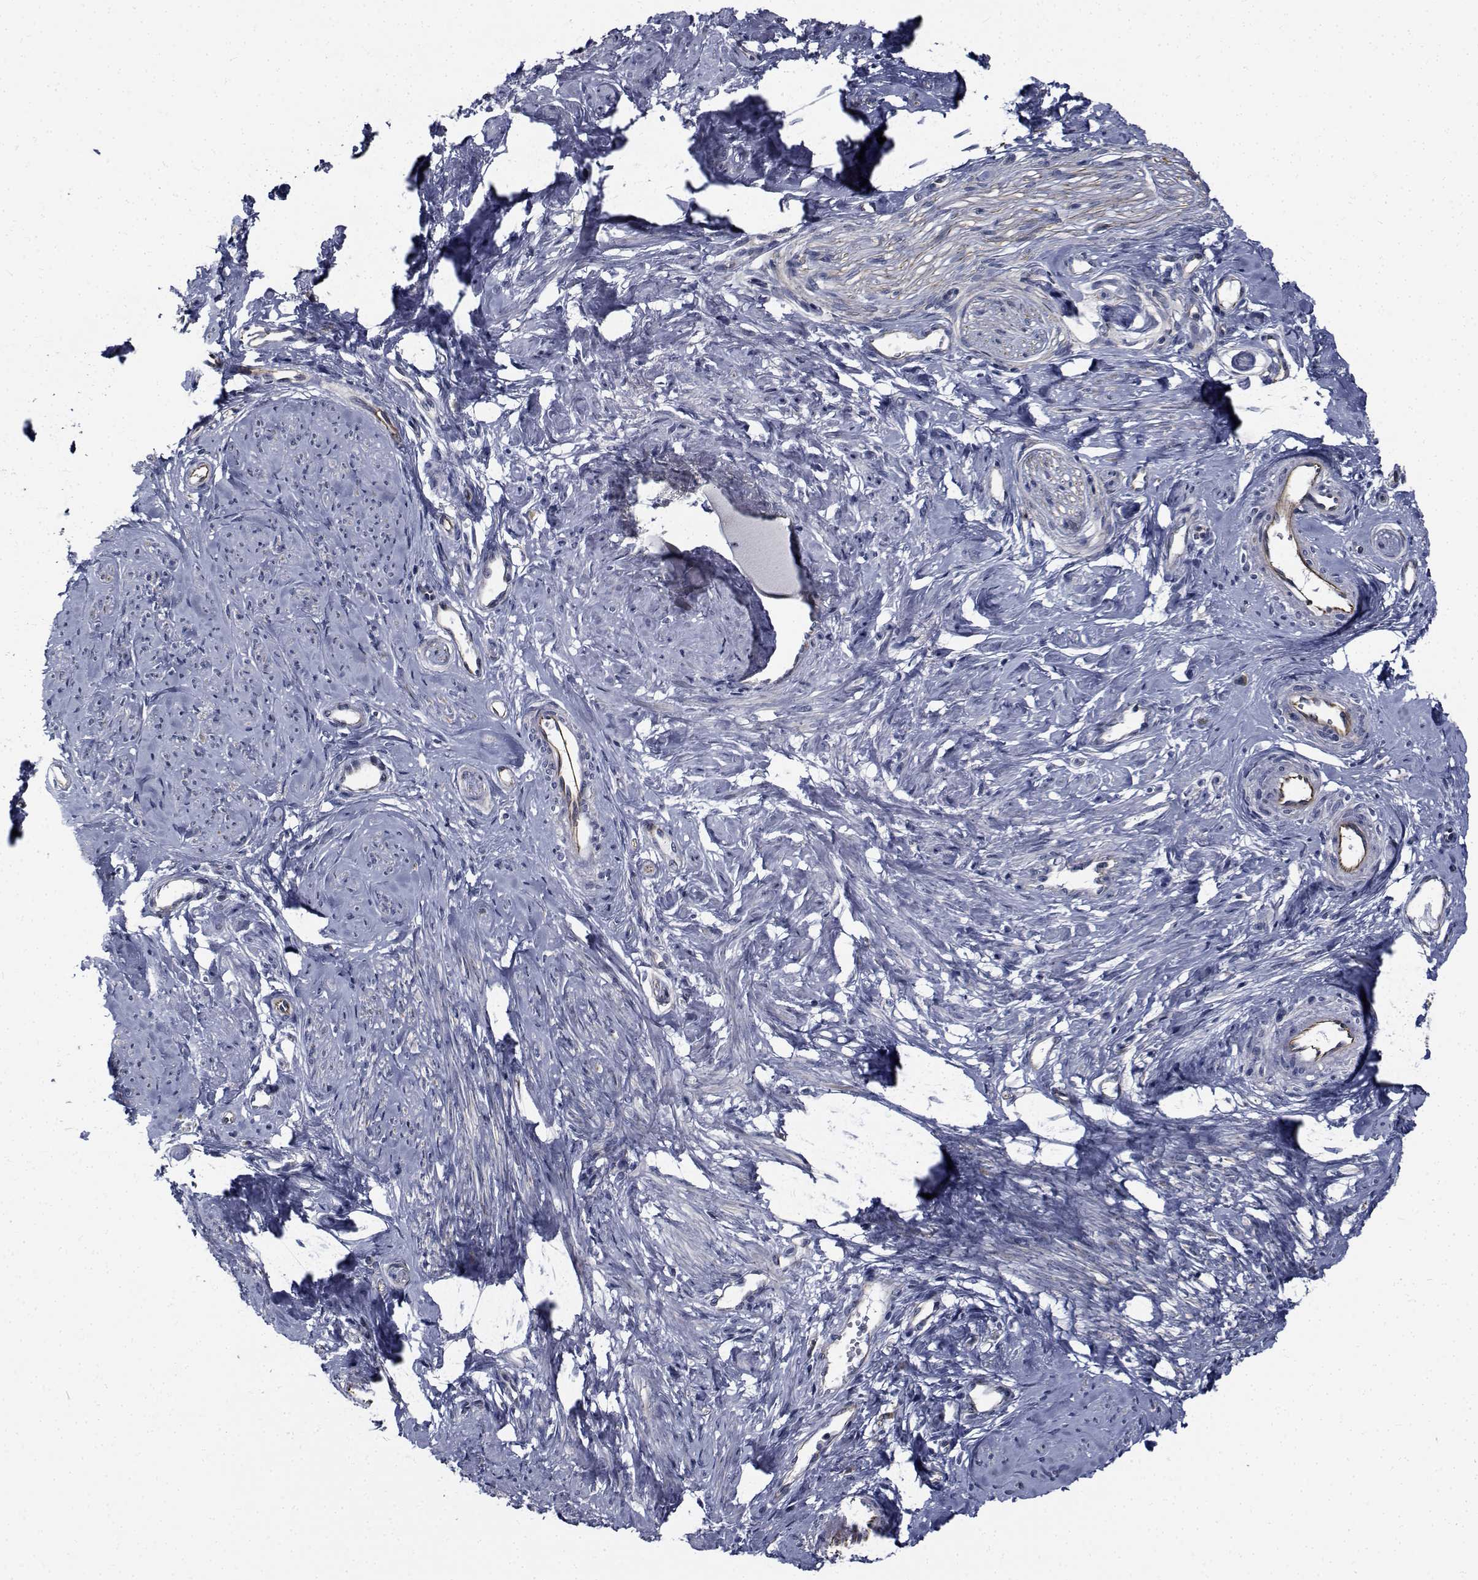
{"staining": {"intensity": "negative", "quantity": "none", "location": "none"}, "tissue": "smooth muscle", "cell_type": "Smooth muscle cells", "image_type": "normal", "snomed": [{"axis": "morphology", "description": "Normal tissue, NOS"}, {"axis": "topography", "description": "Smooth muscle"}], "caption": "Smooth muscle cells show no significant protein expression in normal smooth muscle. Brightfield microscopy of immunohistochemistry (IHC) stained with DAB (3,3'-diaminobenzidine) (brown) and hematoxylin (blue), captured at high magnification.", "gene": "TTBK1", "patient": {"sex": "female", "age": 48}}